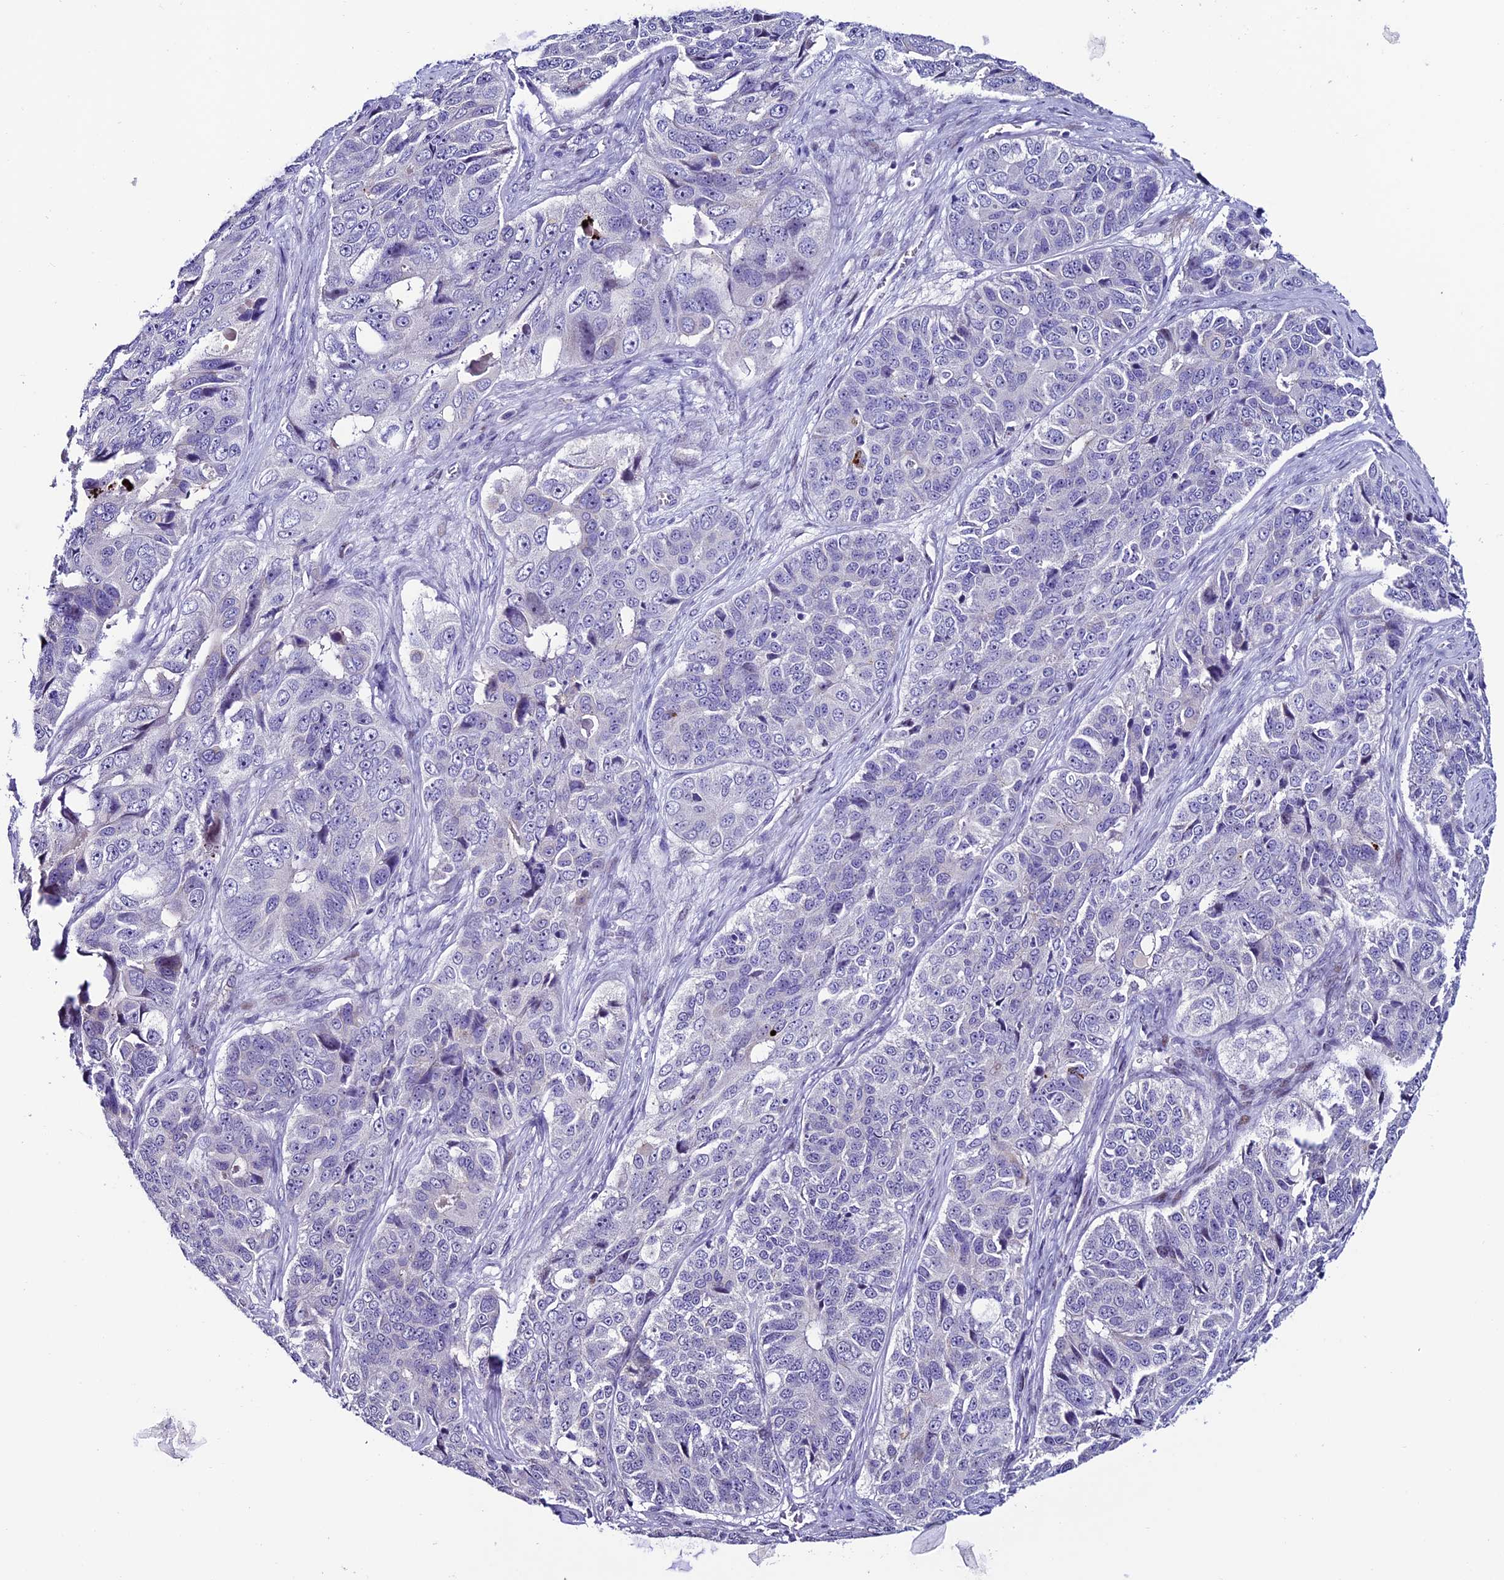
{"staining": {"intensity": "weak", "quantity": "<25%", "location": "cytoplasmic/membranous"}, "tissue": "ovarian cancer", "cell_type": "Tumor cells", "image_type": "cancer", "snomed": [{"axis": "morphology", "description": "Carcinoma, endometroid"}, {"axis": "topography", "description": "Ovary"}], "caption": "IHC of ovarian endometroid carcinoma demonstrates no staining in tumor cells.", "gene": "SLC10A1", "patient": {"sex": "female", "age": 51}}